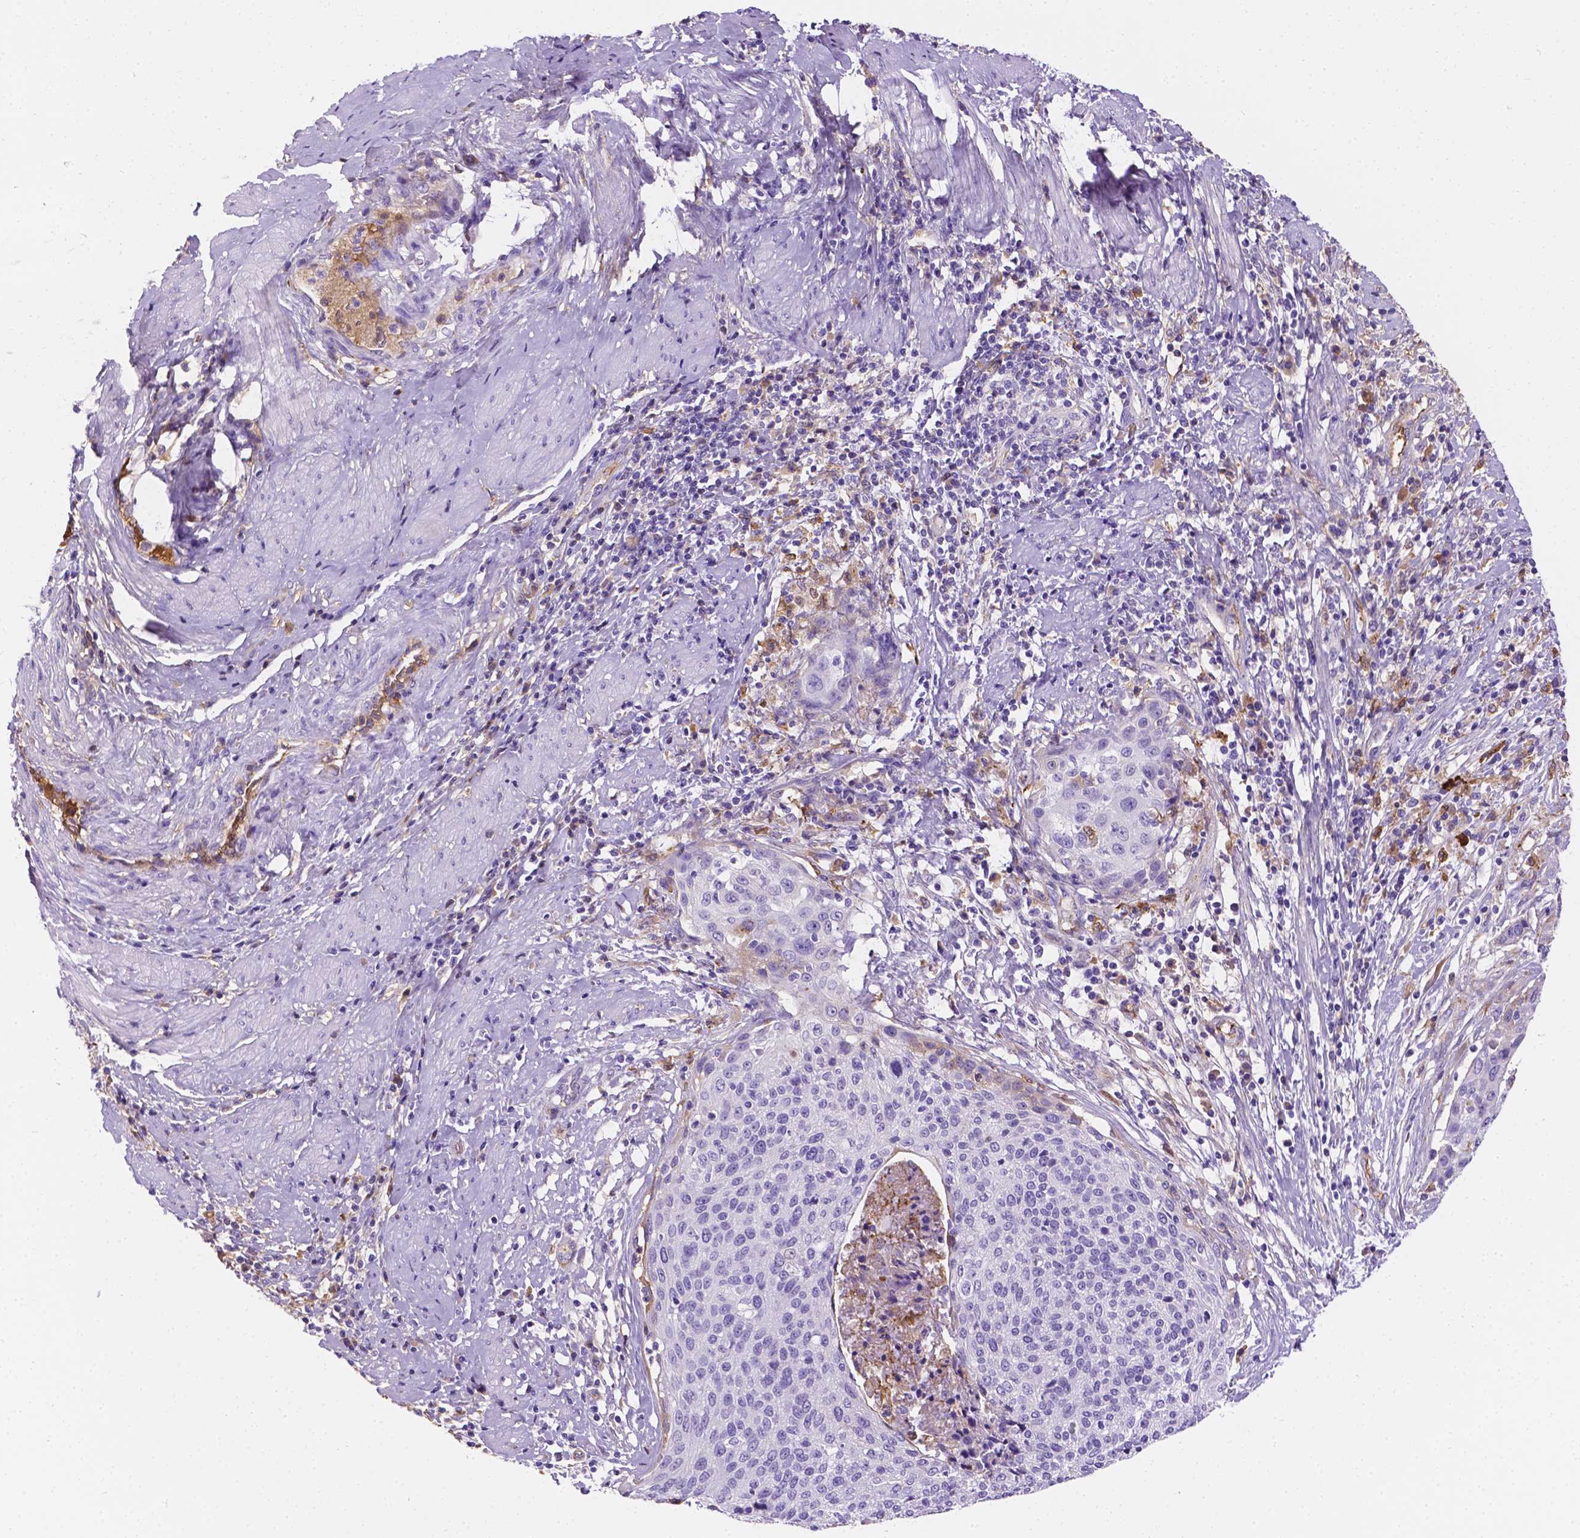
{"staining": {"intensity": "negative", "quantity": "none", "location": "none"}, "tissue": "cervical cancer", "cell_type": "Tumor cells", "image_type": "cancer", "snomed": [{"axis": "morphology", "description": "Squamous cell carcinoma, NOS"}, {"axis": "topography", "description": "Cervix"}], "caption": "Immunohistochemistry of cervical cancer (squamous cell carcinoma) exhibits no expression in tumor cells.", "gene": "APOE", "patient": {"sex": "female", "age": 31}}